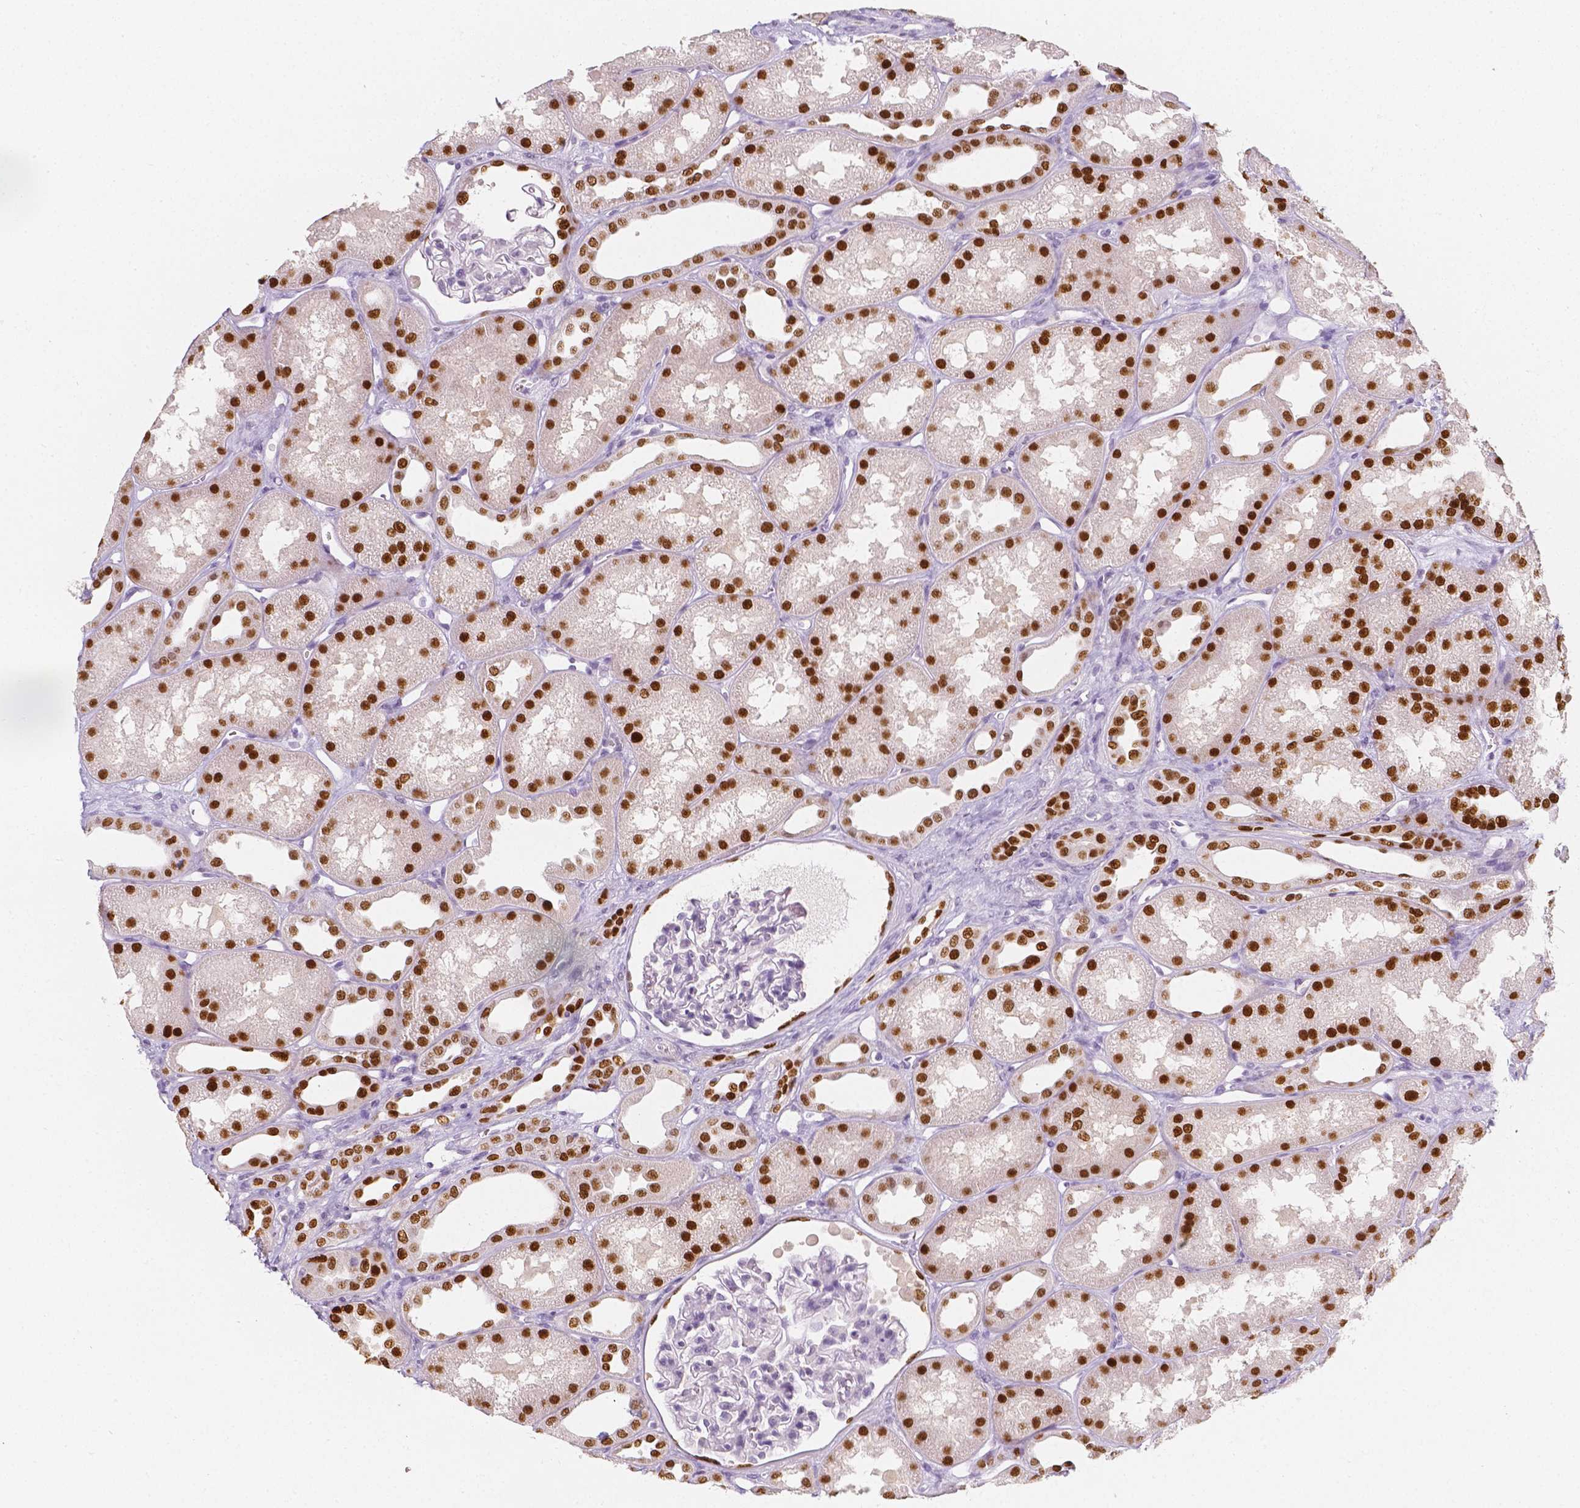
{"staining": {"intensity": "negative", "quantity": "none", "location": "none"}, "tissue": "kidney", "cell_type": "Cells in glomeruli", "image_type": "normal", "snomed": [{"axis": "morphology", "description": "Normal tissue, NOS"}, {"axis": "topography", "description": "Kidney"}], "caption": "High power microscopy image of an immunohistochemistry image of unremarkable kidney, revealing no significant expression in cells in glomeruli.", "gene": "HNF1B", "patient": {"sex": "male", "age": 61}}